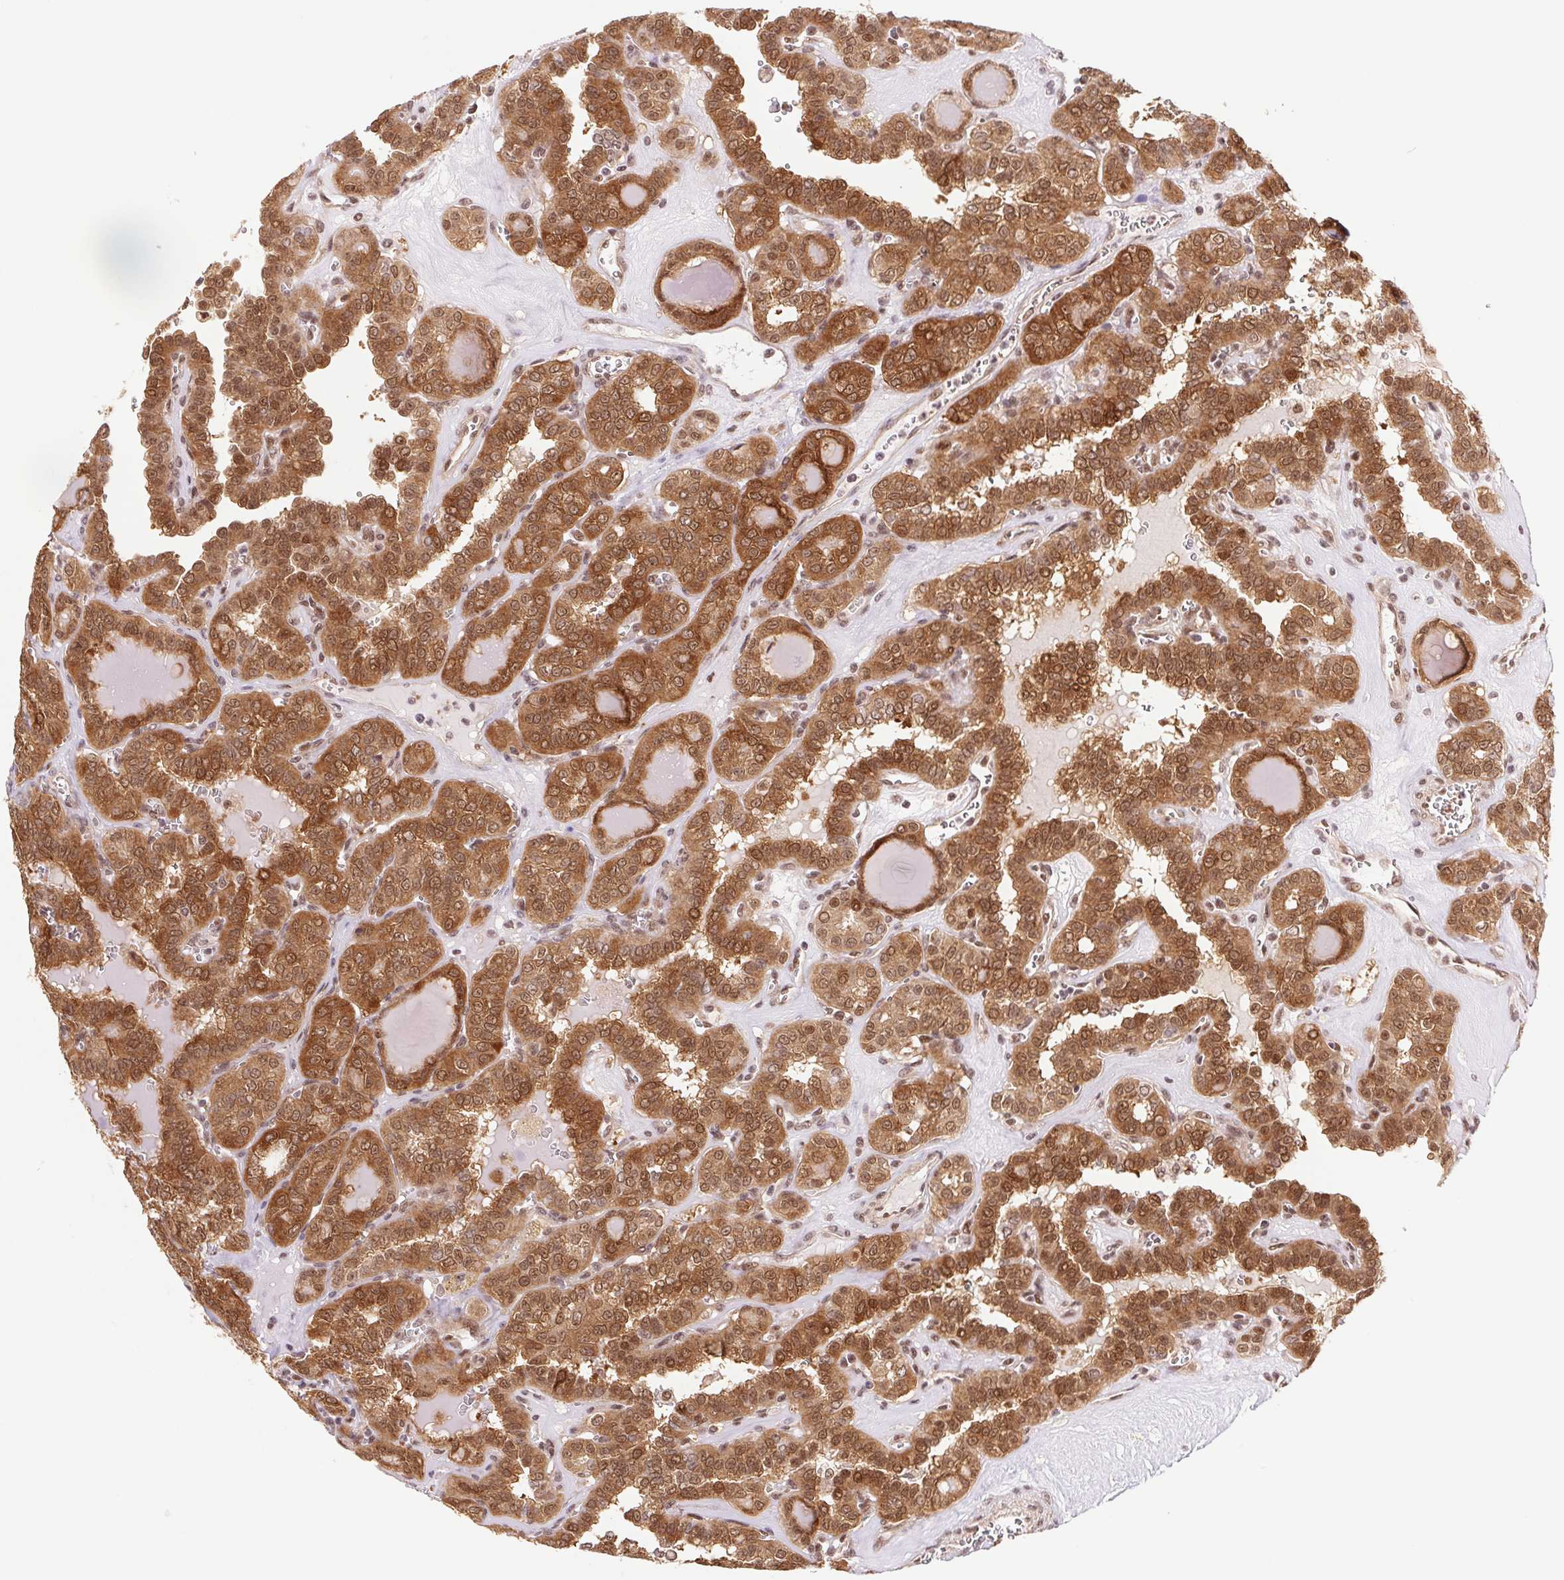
{"staining": {"intensity": "moderate", "quantity": ">75%", "location": "cytoplasmic/membranous,nuclear"}, "tissue": "thyroid cancer", "cell_type": "Tumor cells", "image_type": "cancer", "snomed": [{"axis": "morphology", "description": "Papillary adenocarcinoma, NOS"}, {"axis": "topography", "description": "Thyroid gland"}], "caption": "IHC histopathology image of neoplastic tissue: thyroid cancer (papillary adenocarcinoma) stained using IHC demonstrates medium levels of moderate protein expression localized specifically in the cytoplasmic/membranous and nuclear of tumor cells, appearing as a cytoplasmic/membranous and nuclear brown color.", "gene": "CWC25", "patient": {"sex": "female", "age": 41}}